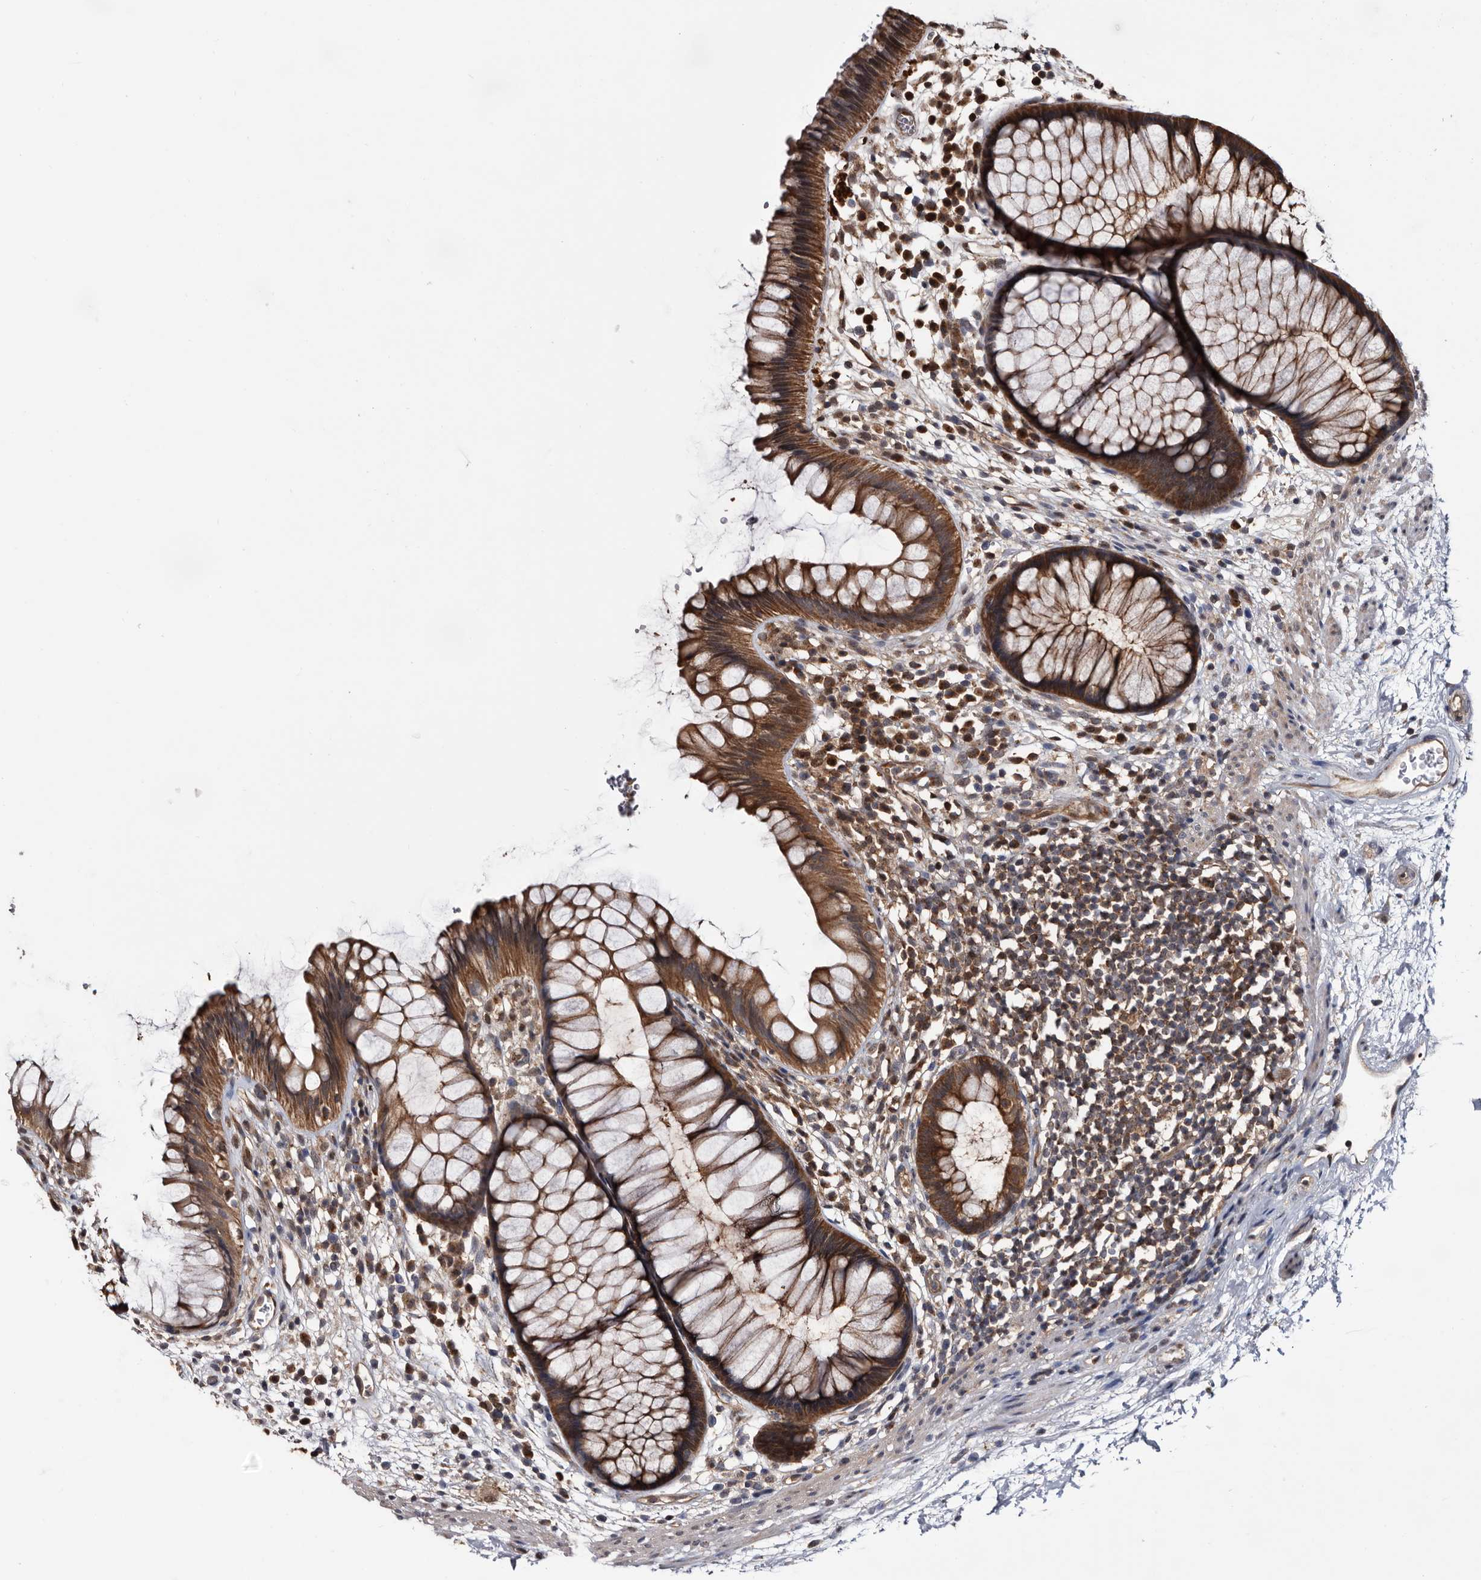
{"staining": {"intensity": "strong", "quantity": ">75%", "location": "cytoplasmic/membranous"}, "tissue": "rectum", "cell_type": "Glandular cells", "image_type": "normal", "snomed": [{"axis": "morphology", "description": "Normal tissue, NOS"}, {"axis": "topography", "description": "Rectum"}], "caption": "Immunohistochemical staining of unremarkable human rectum exhibits strong cytoplasmic/membranous protein staining in about >75% of glandular cells. The staining was performed using DAB (3,3'-diaminobenzidine) to visualize the protein expression in brown, while the nuclei were stained in blue with hematoxylin (Magnification: 20x).", "gene": "TTI2", "patient": {"sex": "male", "age": 51}}